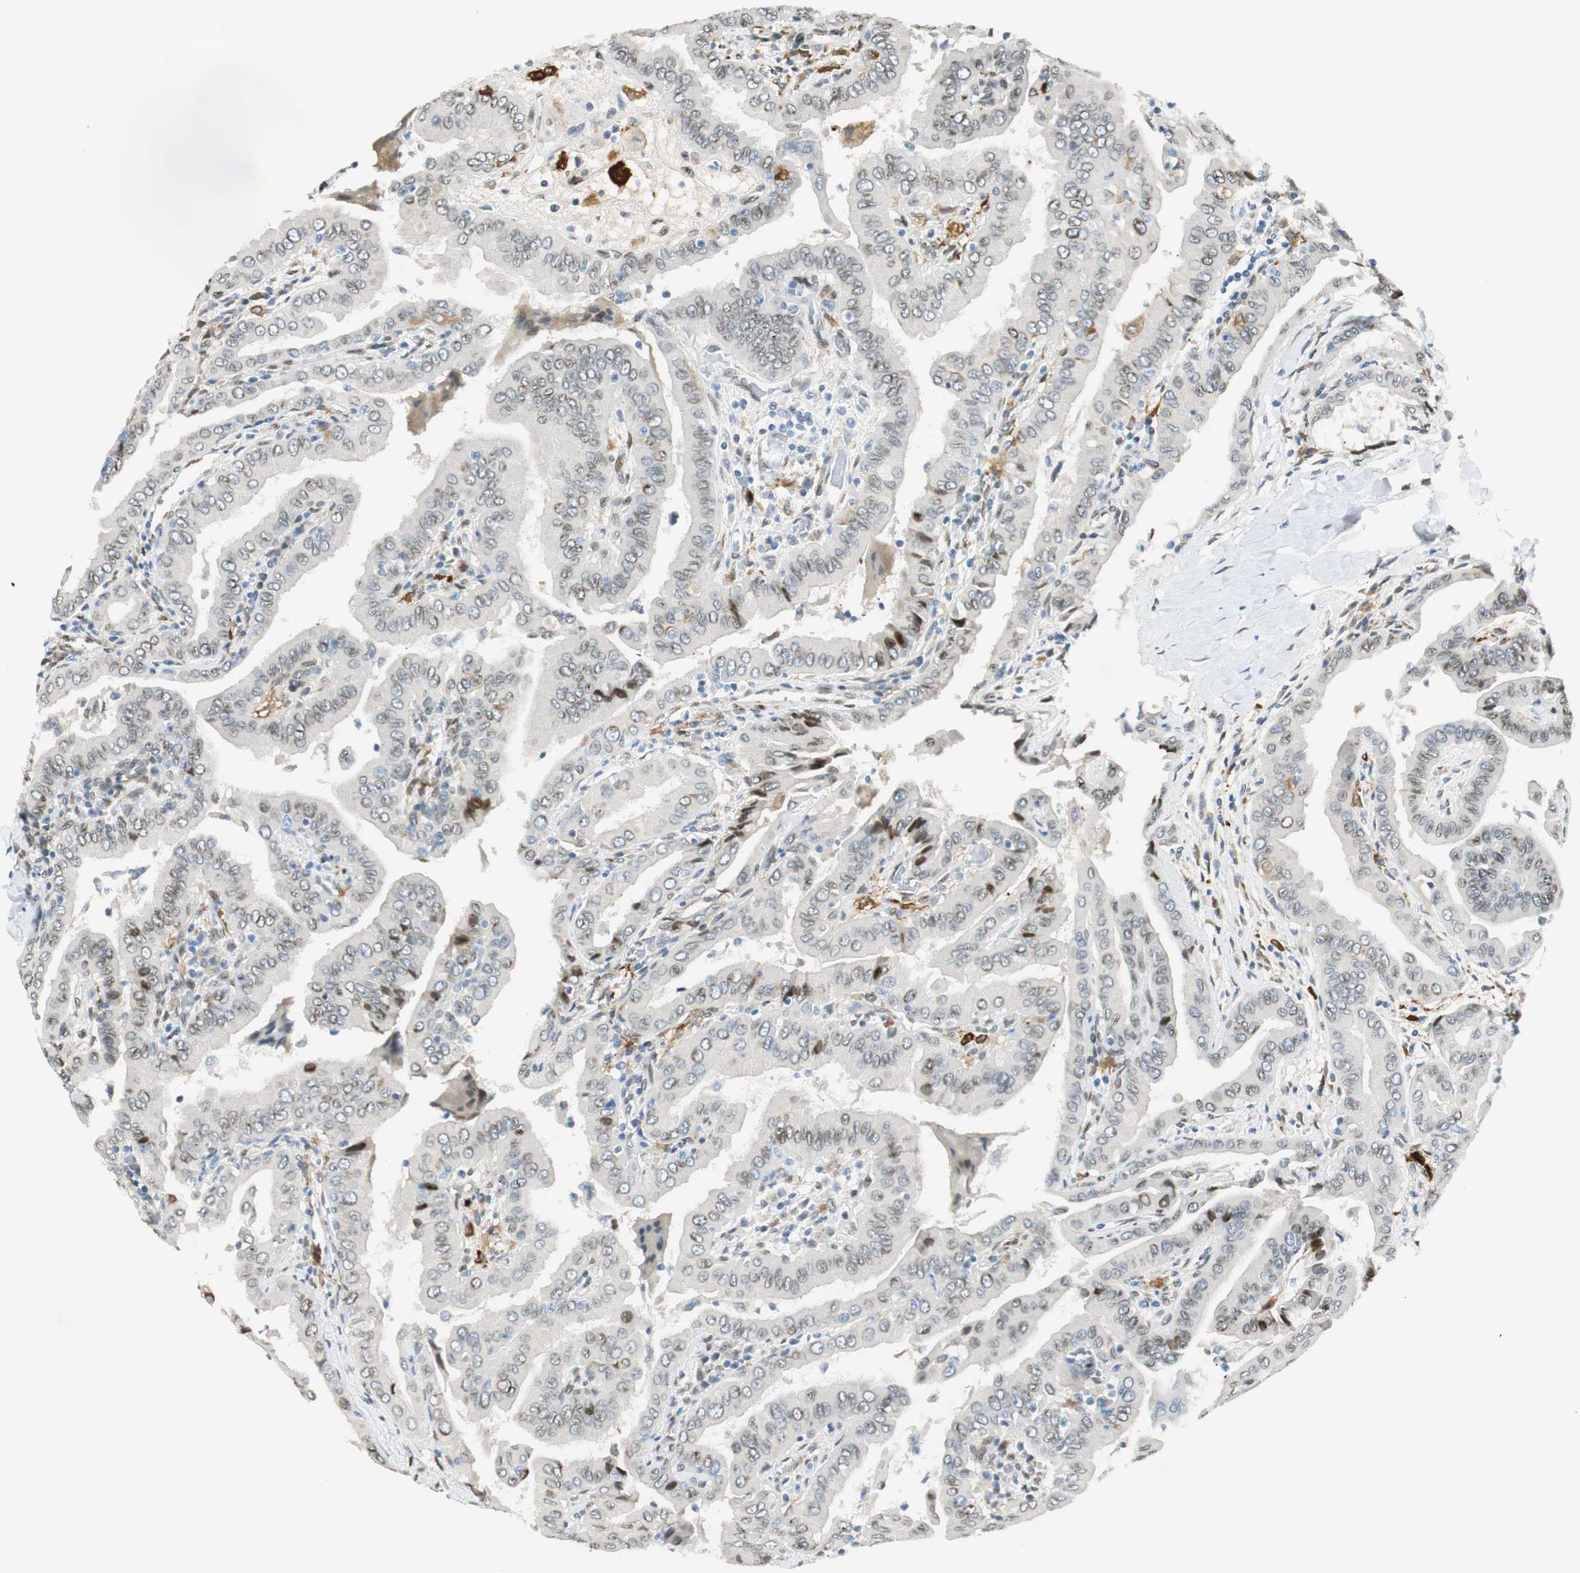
{"staining": {"intensity": "negative", "quantity": "none", "location": "none"}, "tissue": "thyroid cancer", "cell_type": "Tumor cells", "image_type": "cancer", "snomed": [{"axis": "morphology", "description": "Papillary adenocarcinoma, NOS"}, {"axis": "topography", "description": "Thyroid gland"}], "caption": "Thyroid papillary adenocarcinoma was stained to show a protein in brown. There is no significant positivity in tumor cells.", "gene": "TMEM260", "patient": {"sex": "male", "age": 33}}